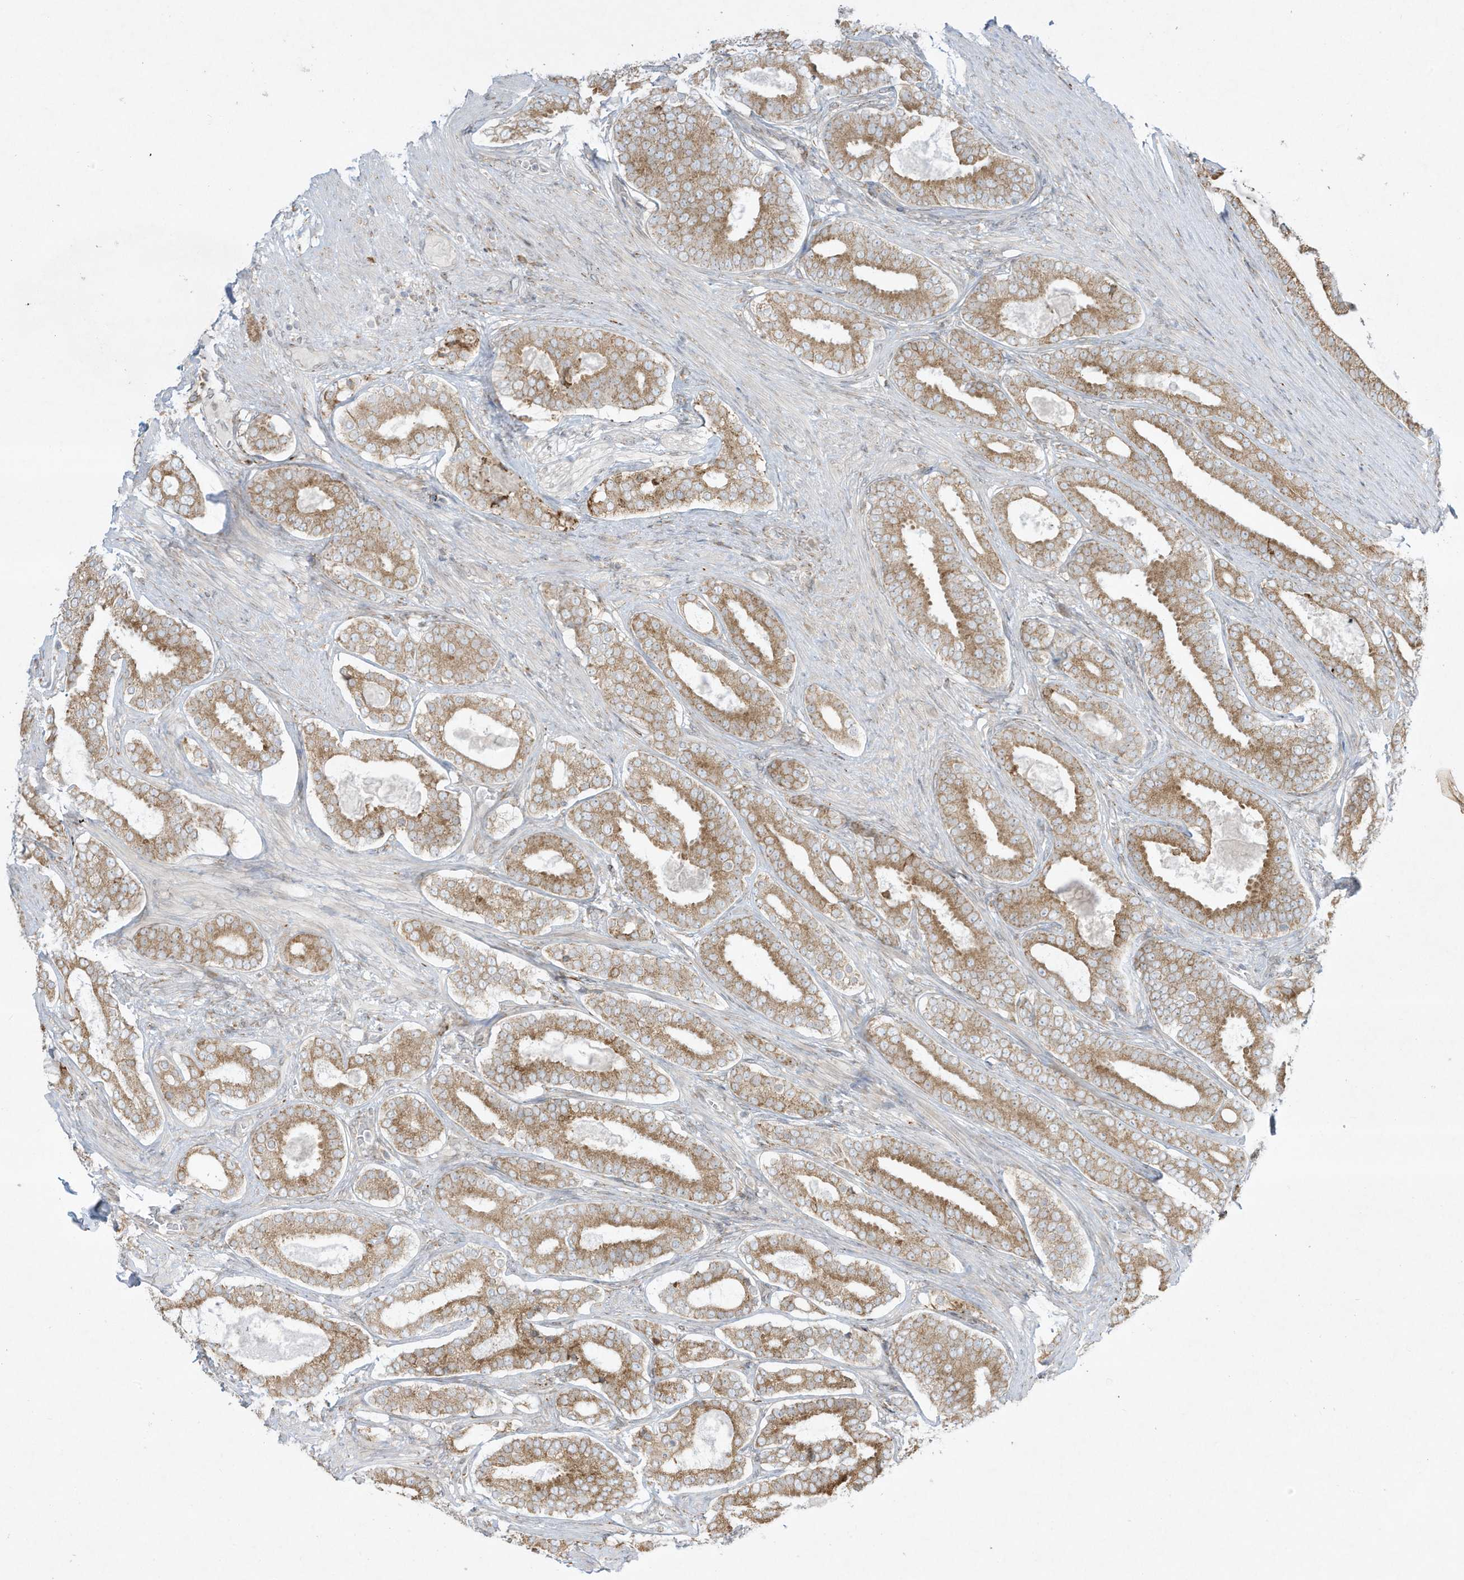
{"staining": {"intensity": "moderate", "quantity": ">75%", "location": "cytoplasmic/membranous"}, "tissue": "prostate cancer", "cell_type": "Tumor cells", "image_type": "cancer", "snomed": [{"axis": "morphology", "description": "Adenocarcinoma, High grade"}, {"axis": "topography", "description": "Prostate"}], "caption": "High-grade adenocarcinoma (prostate) was stained to show a protein in brown. There is medium levels of moderate cytoplasmic/membranous expression in approximately >75% of tumor cells. (Stains: DAB in brown, nuclei in blue, Microscopy: brightfield microscopy at high magnification).", "gene": "PTK6", "patient": {"sex": "male", "age": 60}}